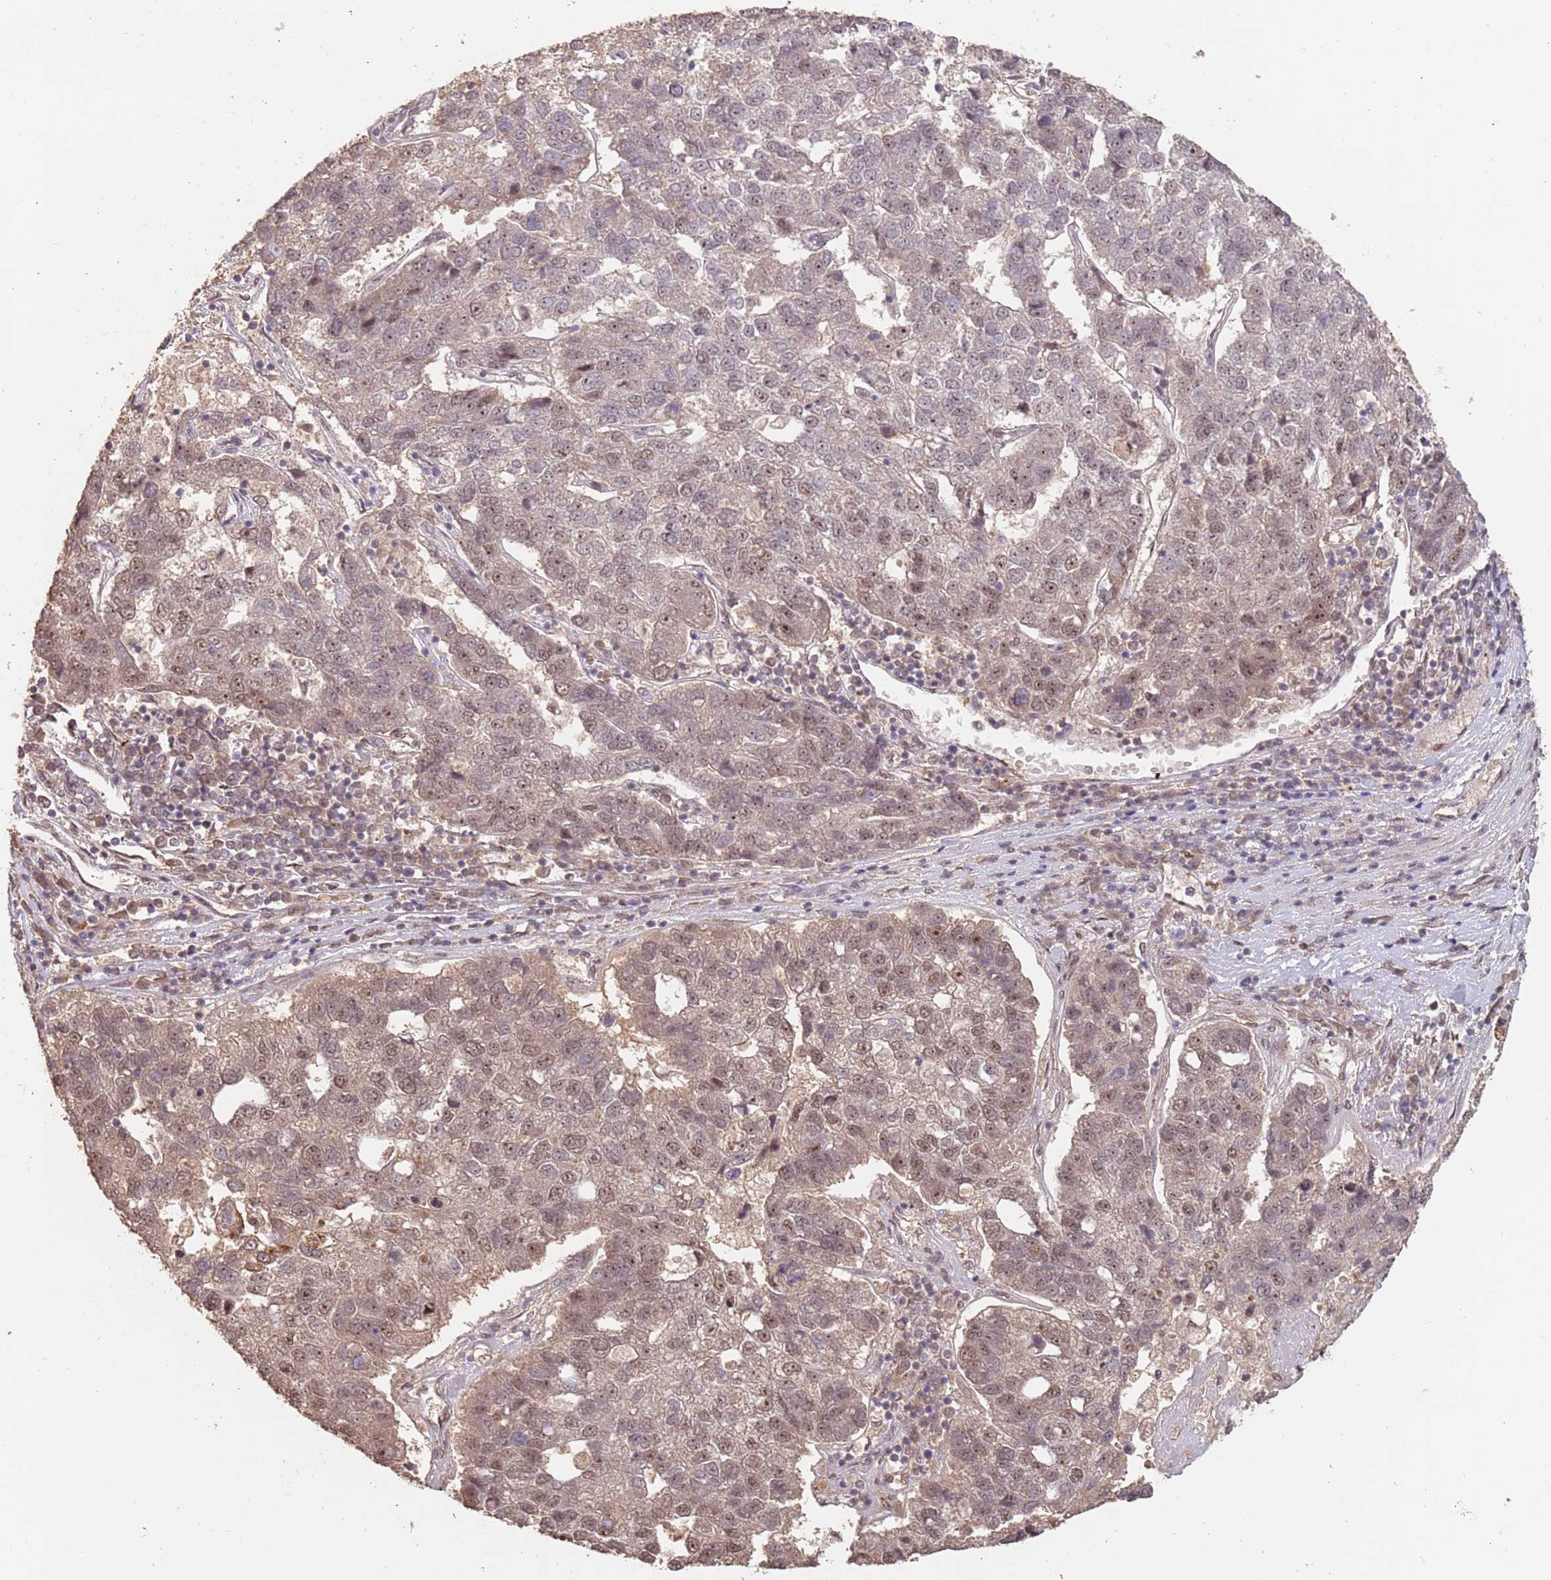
{"staining": {"intensity": "moderate", "quantity": "<25%", "location": "nuclear"}, "tissue": "pancreatic cancer", "cell_type": "Tumor cells", "image_type": "cancer", "snomed": [{"axis": "morphology", "description": "Adenocarcinoma, NOS"}, {"axis": "topography", "description": "Pancreas"}], "caption": "Immunohistochemical staining of human pancreatic cancer reveals low levels of moderate nuclear protein positivity in about <25% of tumor cells.", "gene": "RFXANK", "patient": {"sex": "female", "age": 61}}